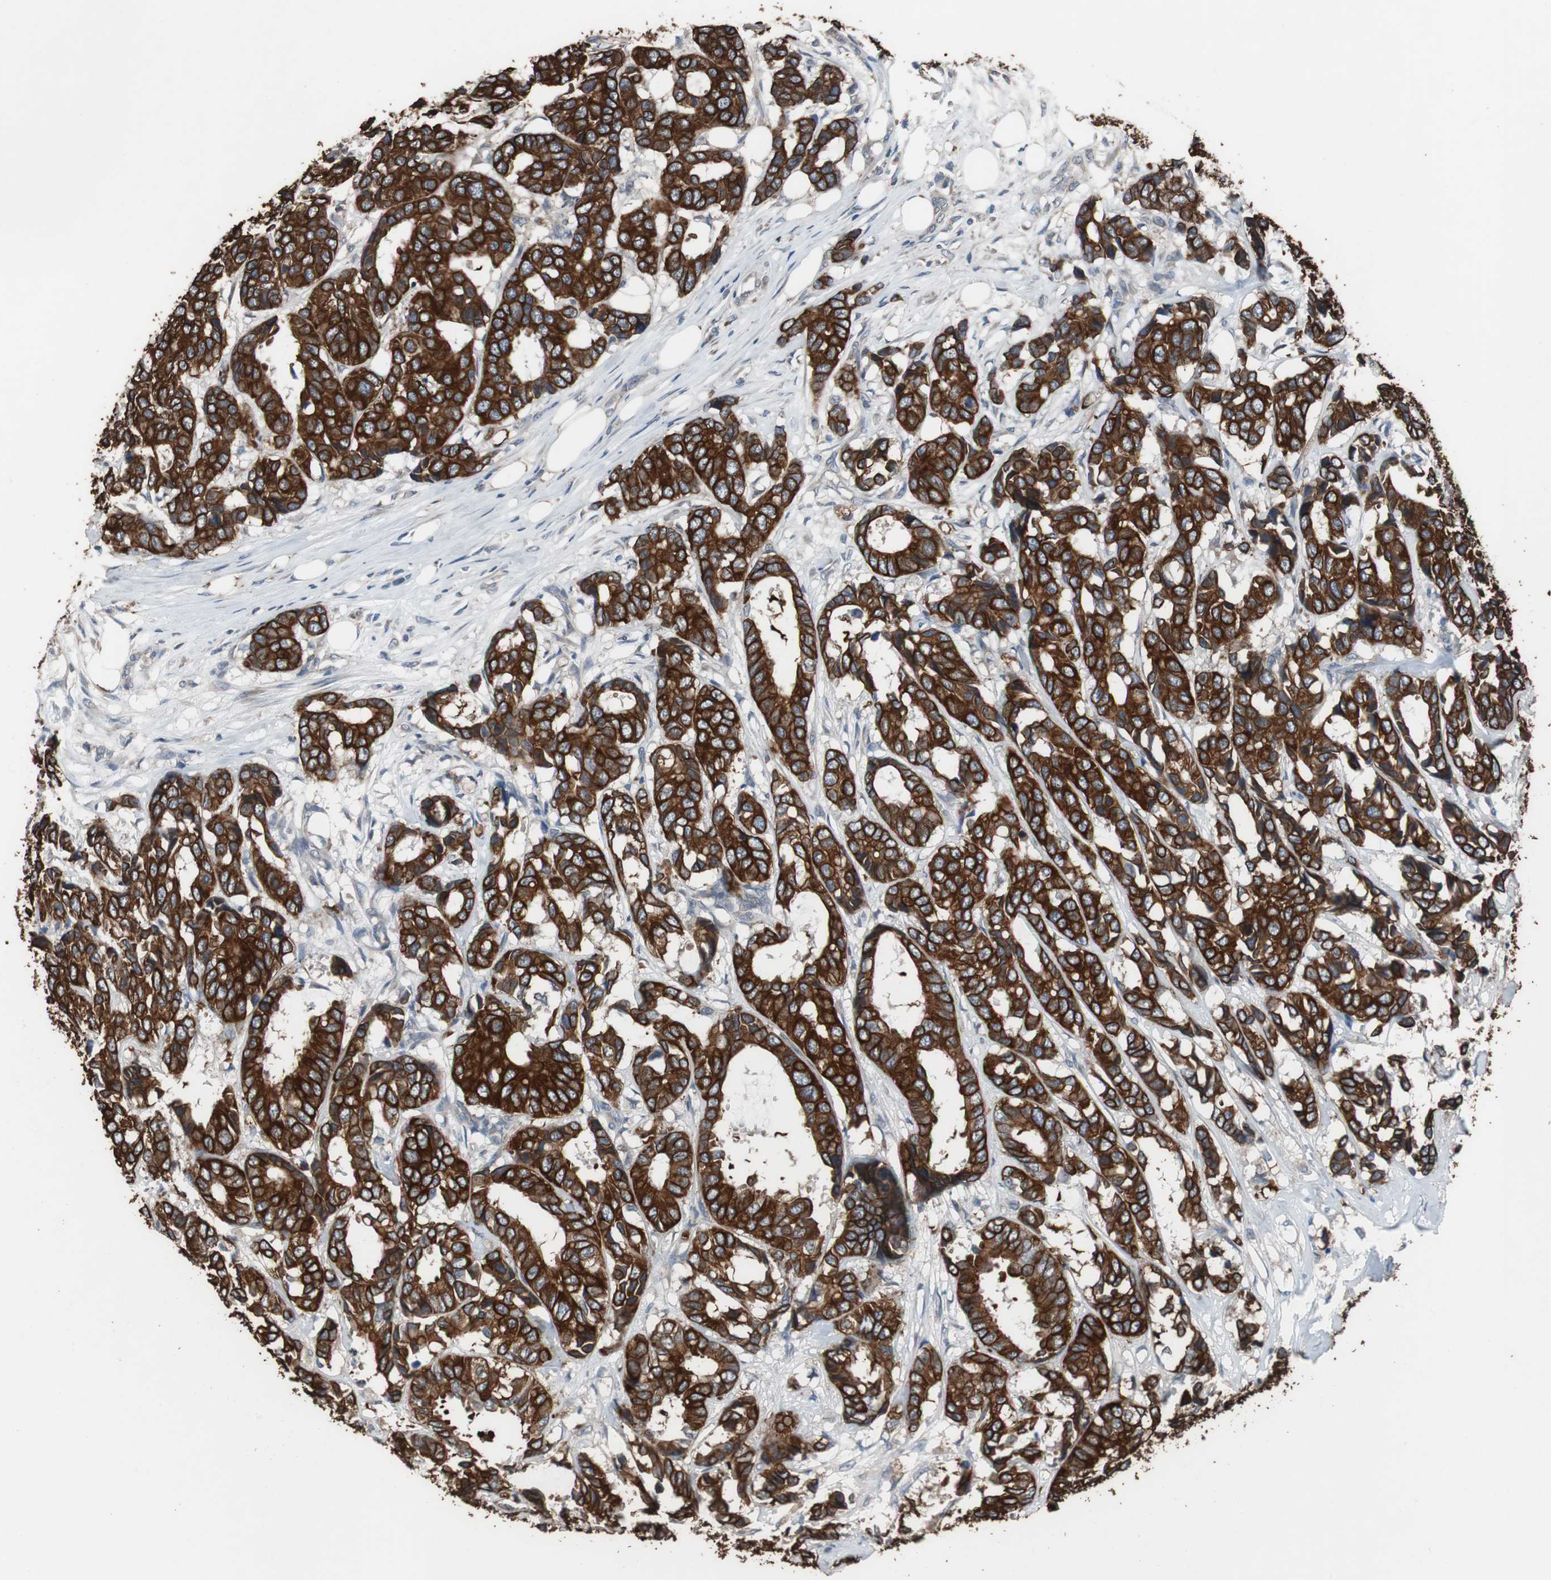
{"staining": {"intensity": "strong", "quantity": ">75%", "location": "cytoplasmic/membranous"}, "tissue": "breast cancer", "cell_type": "Tumor cells", "image_type": "cancer", "snomed": [{"axis": "morphology", "description": "Duct carcinoma"}, {"axis": "topography", "description": "Breast"}], "caption": "Strong cytoplasmic/membranous positivity for a protein is seen in approximately >75% of tumor cells of breast intraductal carcinoma using IHC.", "gene": "USP10", "patient": {"sex": "female", "age": 87}}